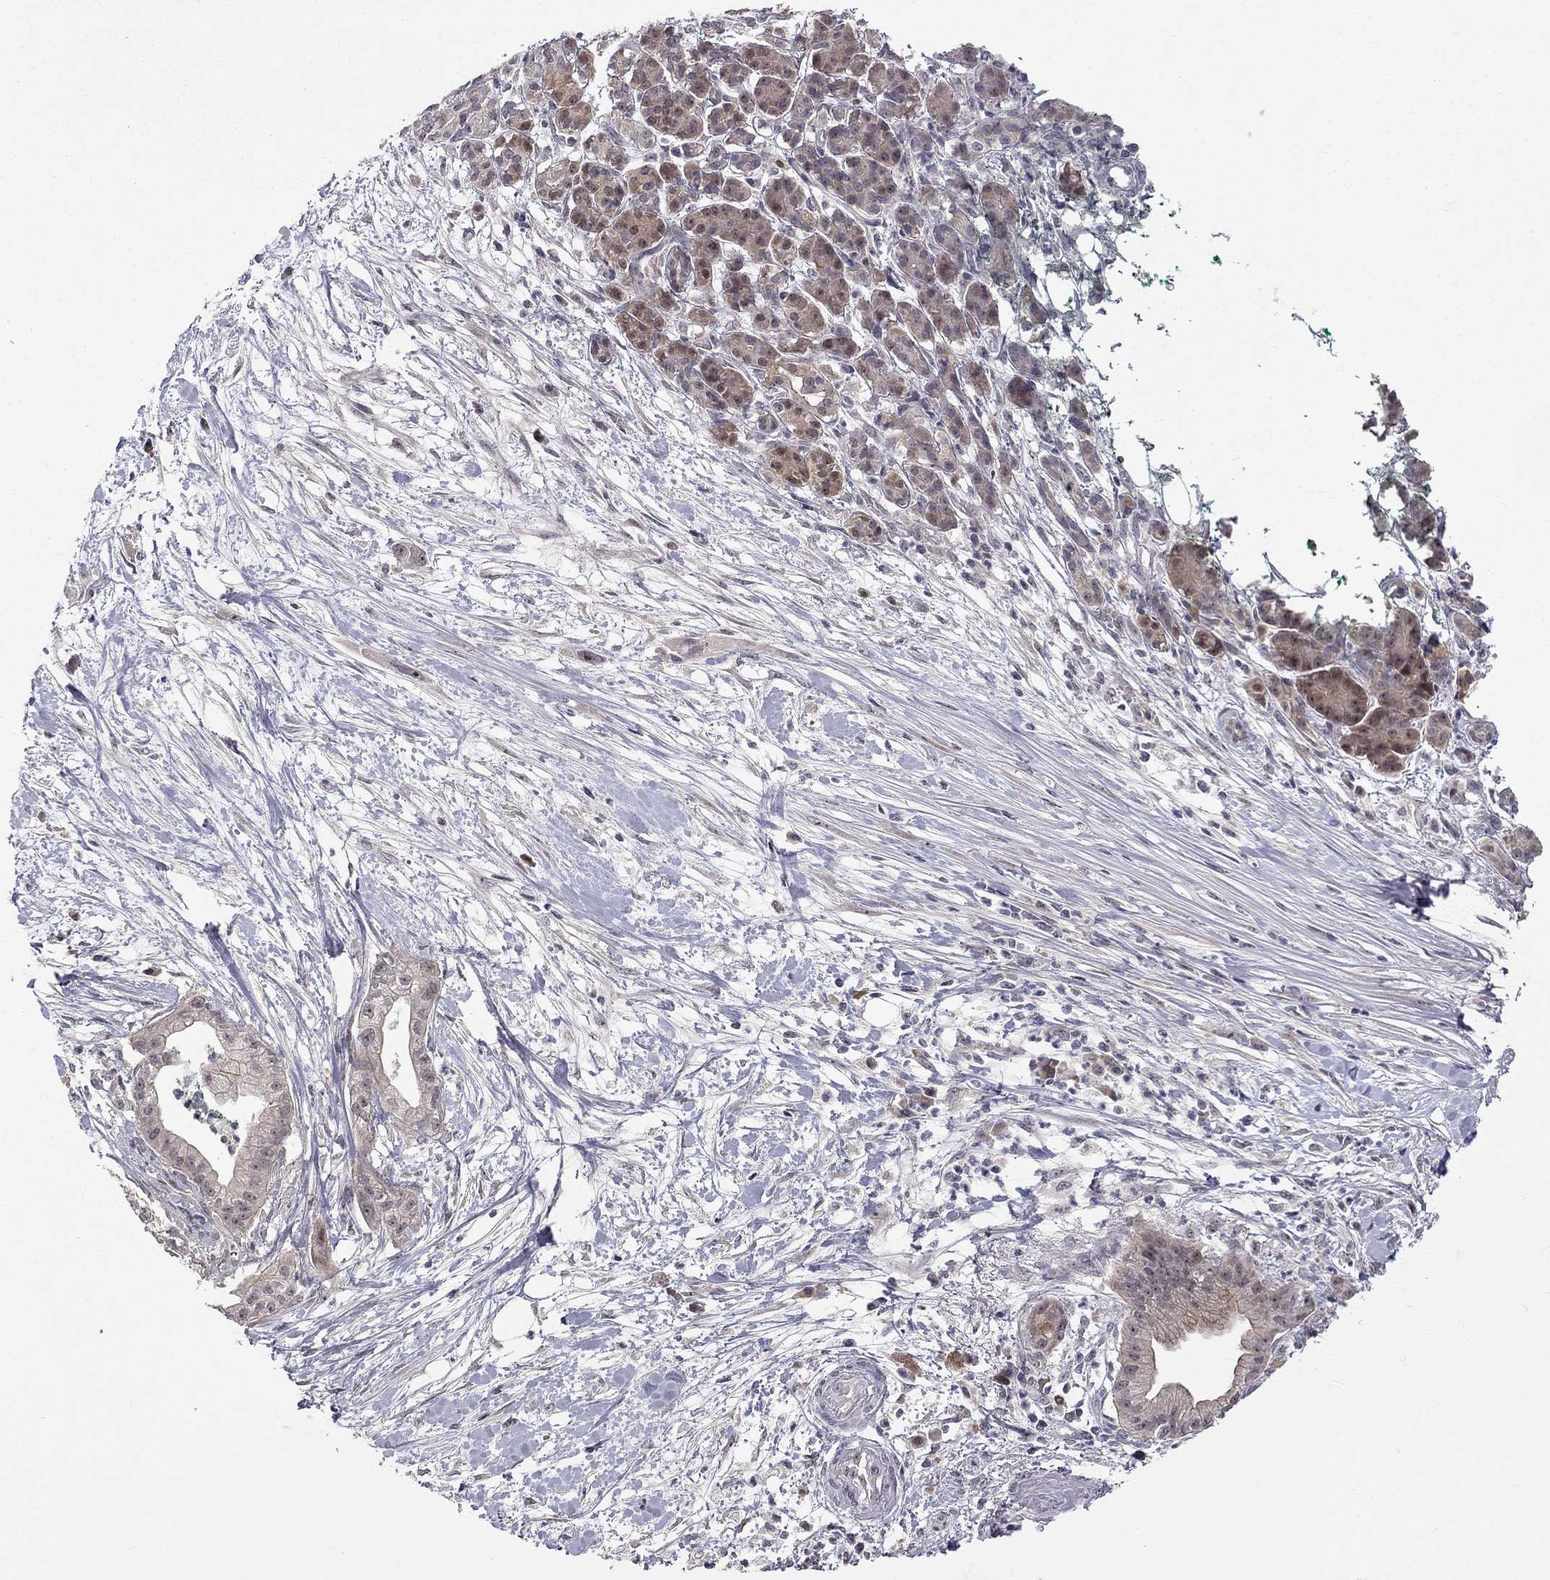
{"staining": {"intensity": "weak", "quantity": "<25%", "location": "cytoplasmic/membranous"}, "tissue": "pancreatic cancer", "cell_type": "Tumor cells", "image_type": "cancer", "snomed": [{"axis": "morphology", "description": "Normal tissue, NOS"}, {"axis": "morphology", "description": "Adenocarcinoma, NOS"}, {"axis": "topography", "description": "Lymph node"}, {"axis": "topography", "description": "Pancreas"}], "caption": "IHC image of pancreatic cancer (adenocarcinoma) stained for a protein (brown), which demonstrates no positivity in tumor cells. (DAB (3,3'-diaminobenzidine) IHC, high magnification).", "gene": "STXBP6", "patient": {"sex": "female", "age": 58}}